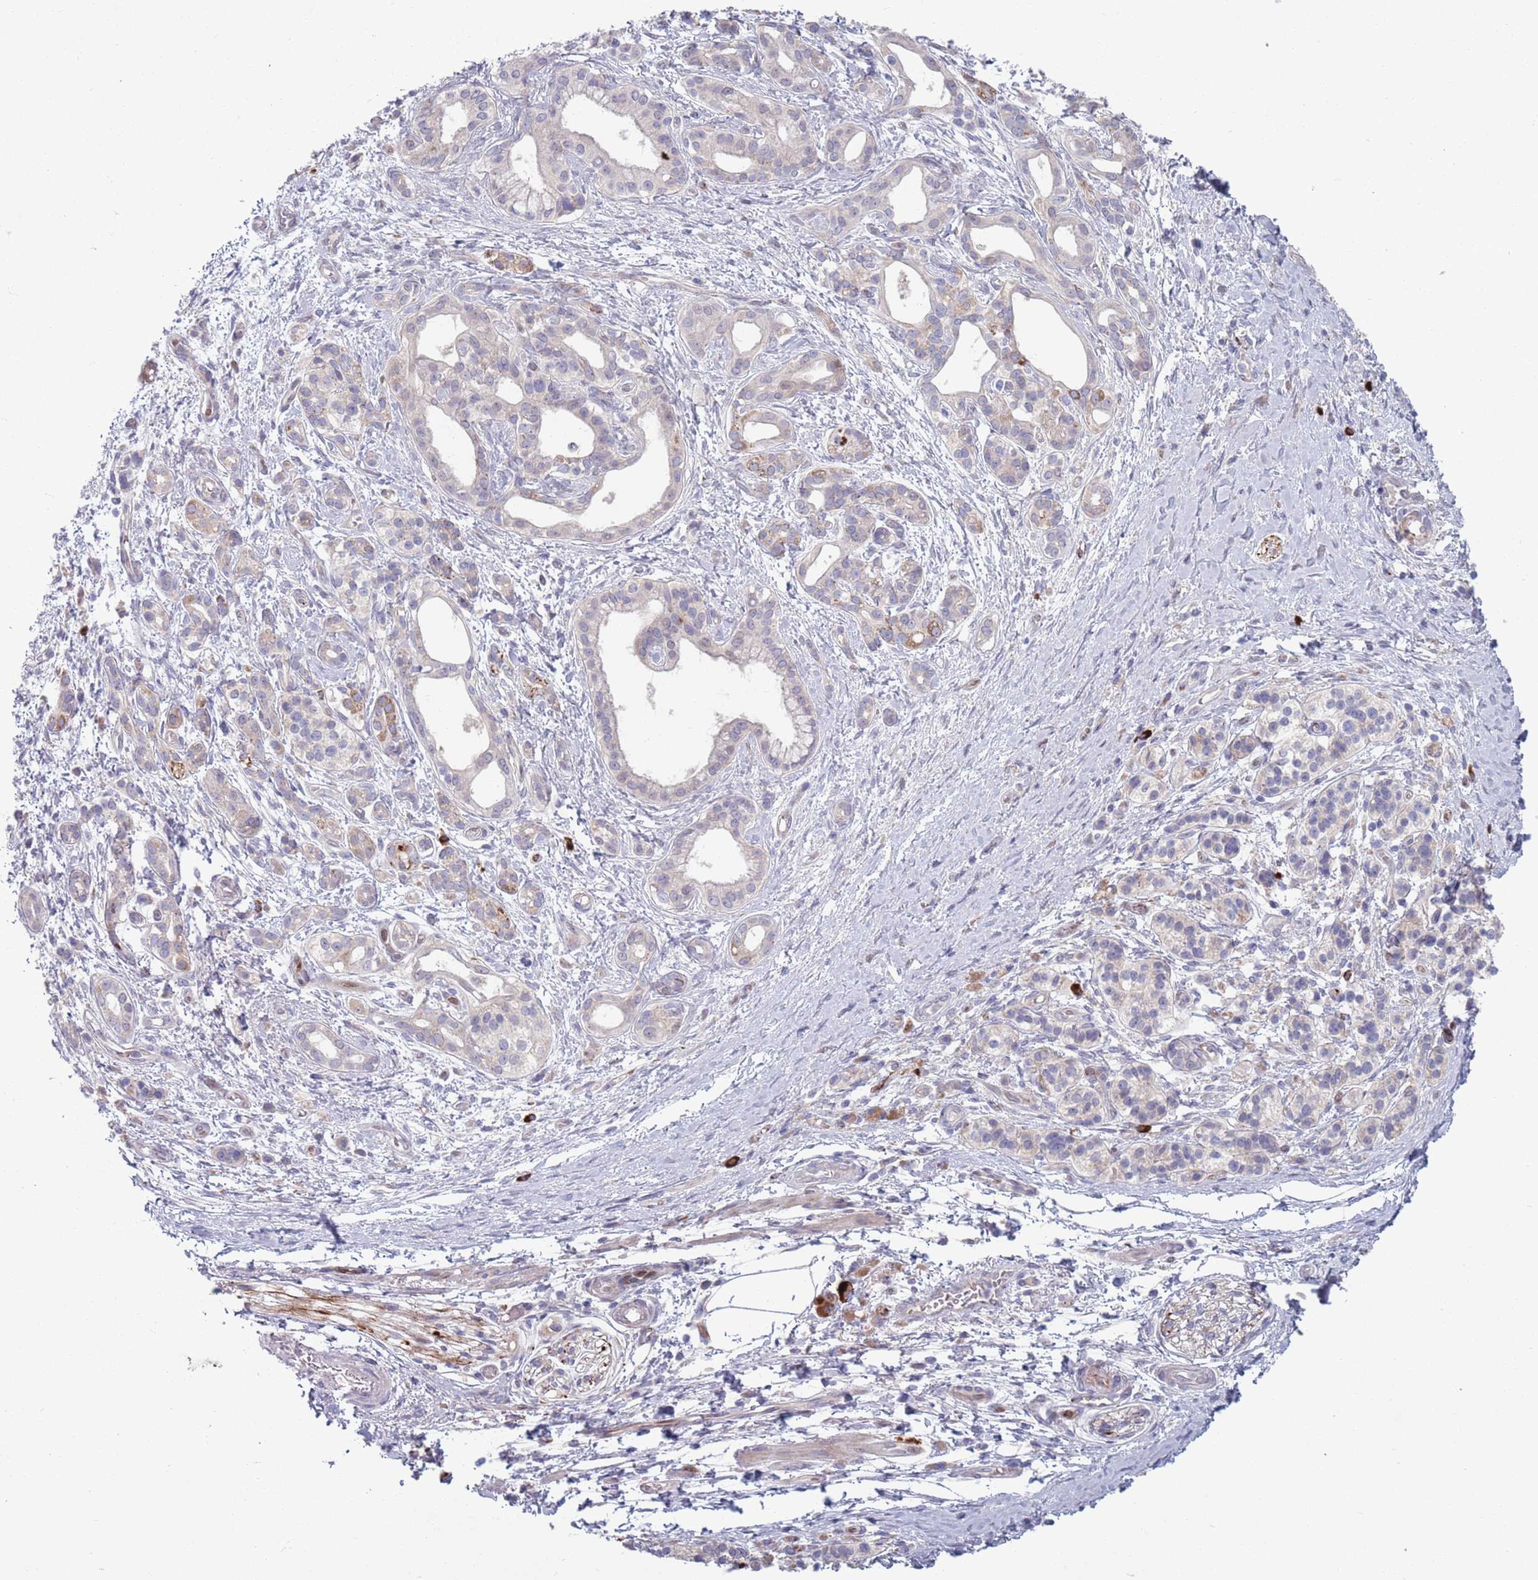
{"staining": {"intensity": "negative", "quantity": "none", "location": "none"}, "tissue": "pancreatic cancer", "cell_type": "Tumor cells", "image_type": "cancer", "snomed": [{"axis": "morphology", "description": "Adenocarcinoma, NOS"}, {"axis": "topography", "description": "Pancreas"}], "caption": "Immunohistochemistry image of adenocarcinoma (pancreatic) stained for a protein (brown), which demonstrates no staining in tumor cells.", "gene": "TYW1", "patient": {"sex": "male", "age": 71}}